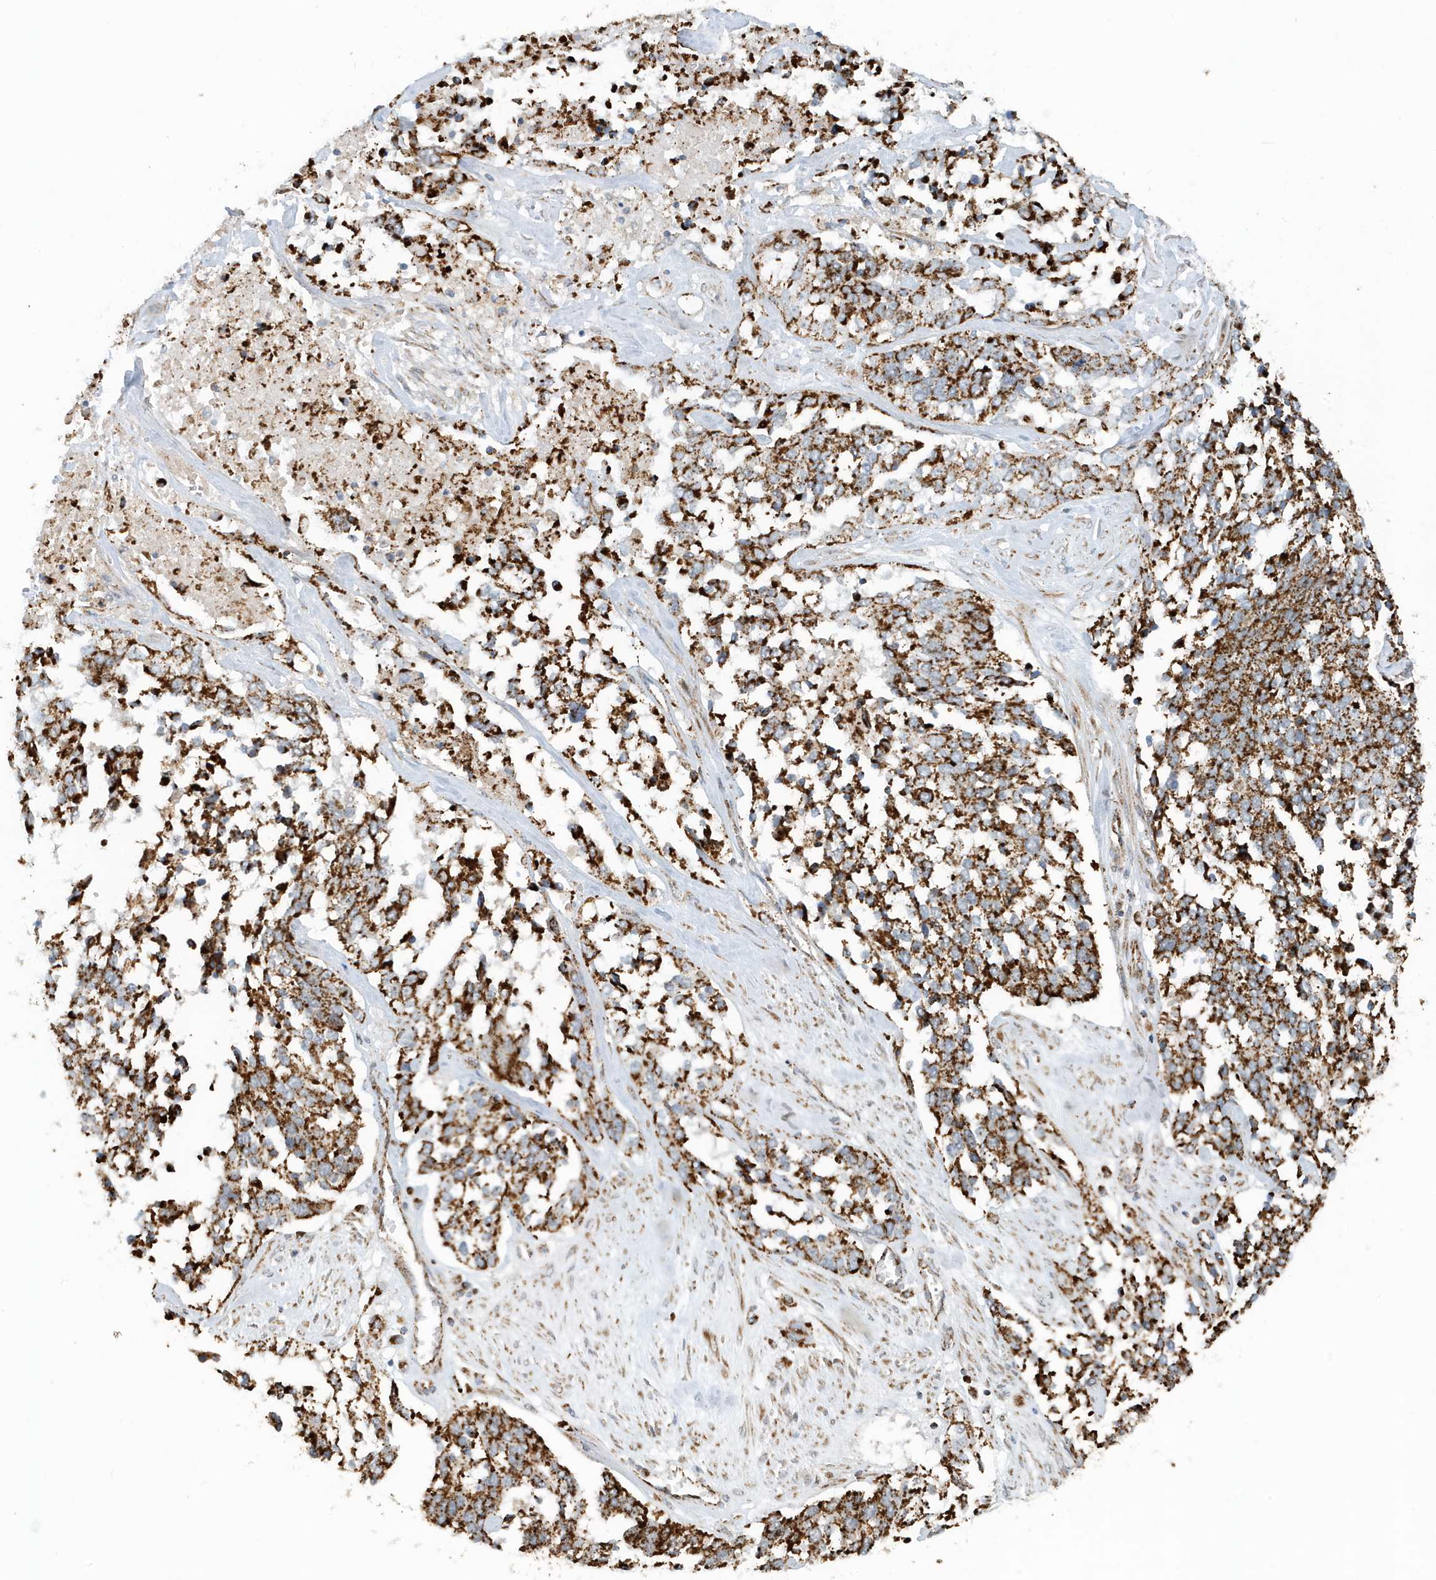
{"staining": {"intensity": "strong", "quantity": ">75%", "location": "cytoplasmic/membranous"}, "tissue": "ovarian cancer", "cell_type": "Tumor cells", "image_type": "cancer", "snomed": [{"axis": "morphology", "description": "Cystadenocarcinoma, serous, NOS"}, {"axis": "topography", "description": "Ovary"}], "caption": "Strong cytoplasmic/membranous staining is present in approximately >75% of tumor cells in serous cystadenocarcinoma (ovarian). (Stains: DAB in brown, nuclei in blue, Microscopy: brightfield microscopy at high magnification).", "gene": "MAN1A1", "patient": {"sex": "female", "age": 44}}